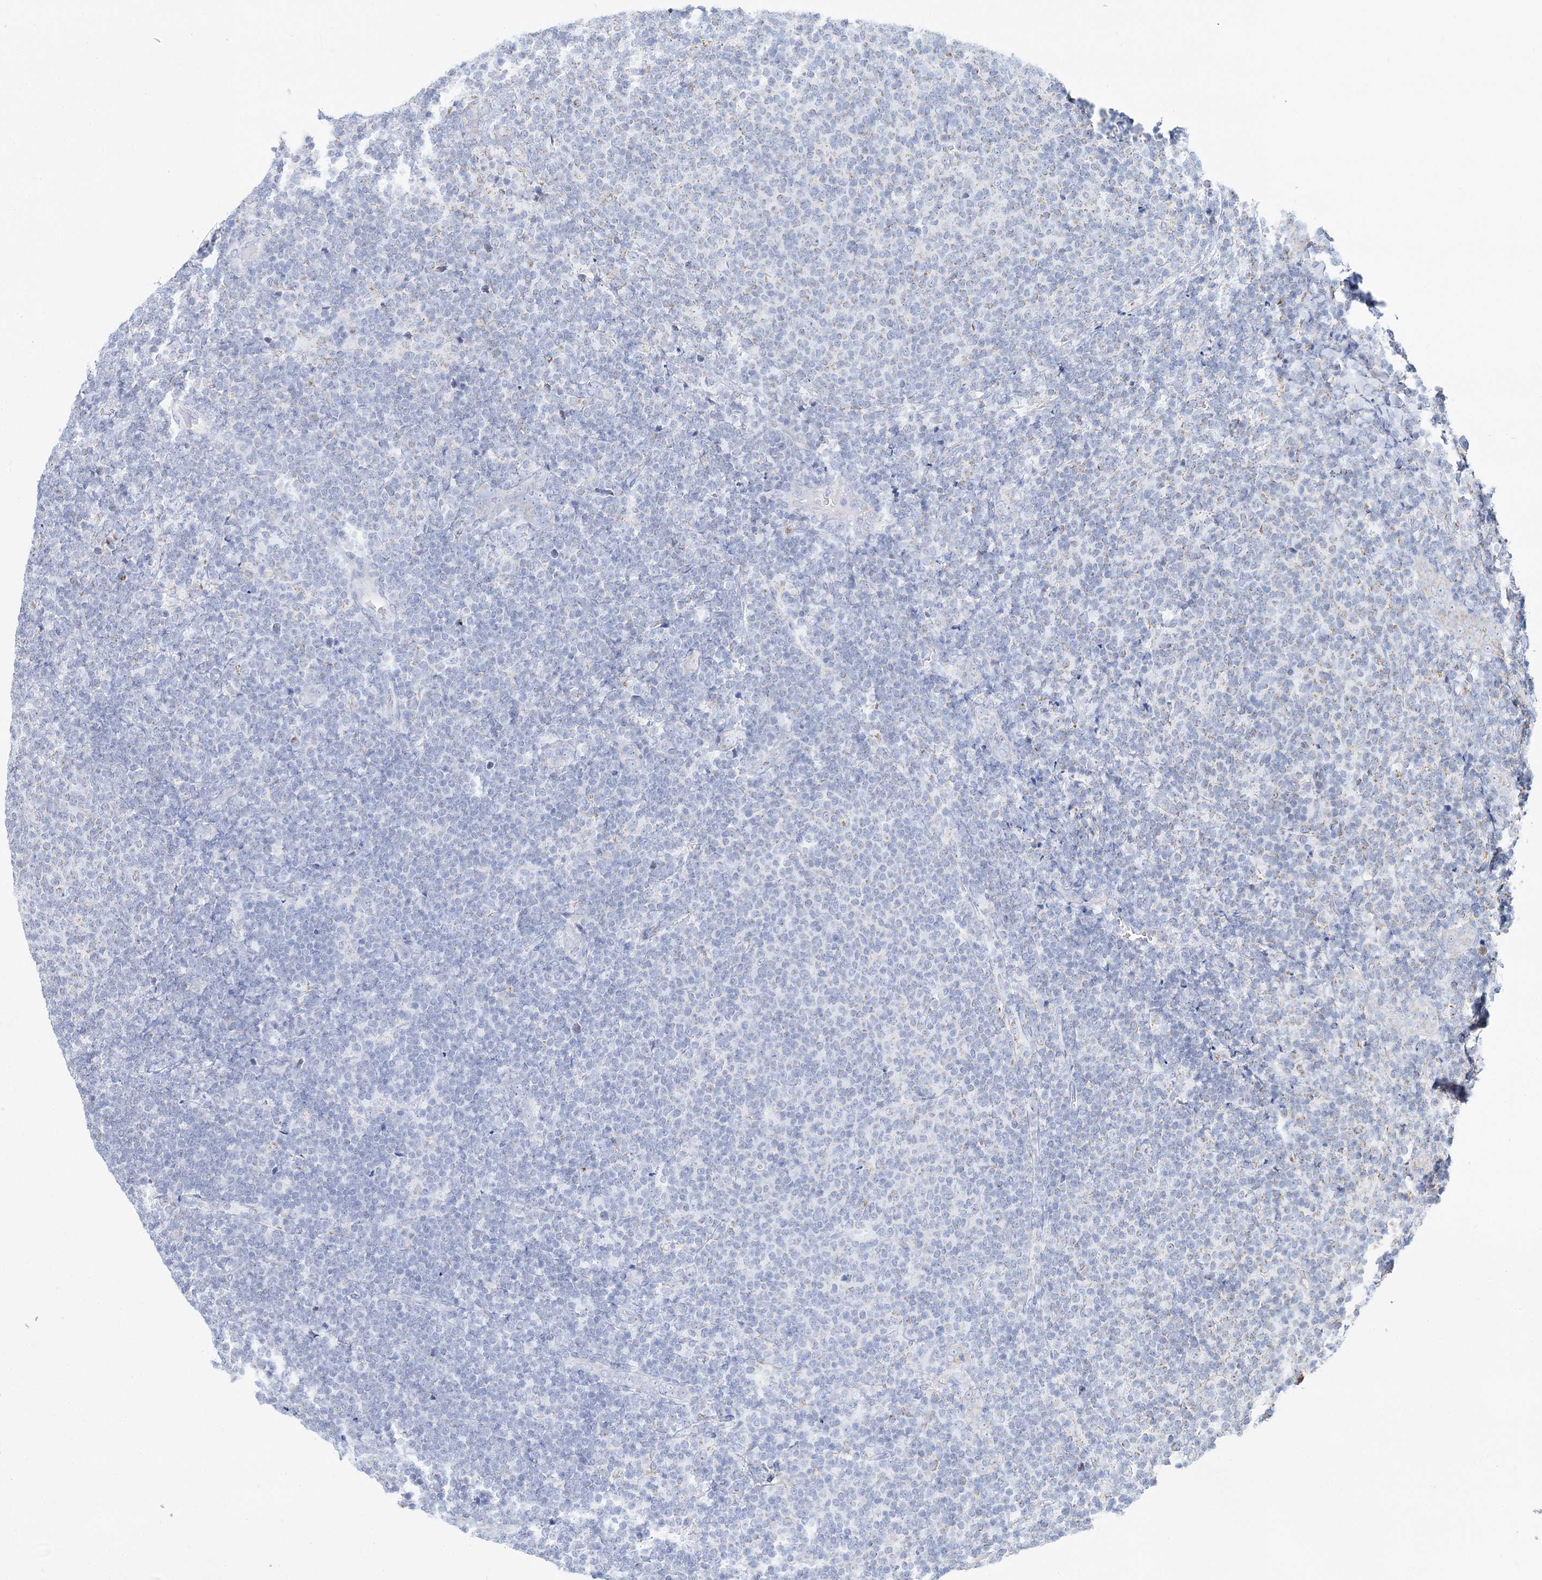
{"staining": {"intensity": "negative", "quantity": "none", "location": "none"}, "tissue": "lymphoma", "cell_type": "Tumor cells", "image_type": "cancer", "snomed": [{"axis": "morphology", "description": "Malignant lymphoma, non-Hodgkin's type, Low grade"}, {"axis": "topography", "description": "Lymph node"}], "caption": "The micrograph exhibits no significant expression in tumor cells of malignant lymphoma, non-Hodgkin's type (low-grade). (IHC, brightfield microscopy, high magnification).", "gene": "MCCC2", "patient": {"sex": "male", "age": 66}}